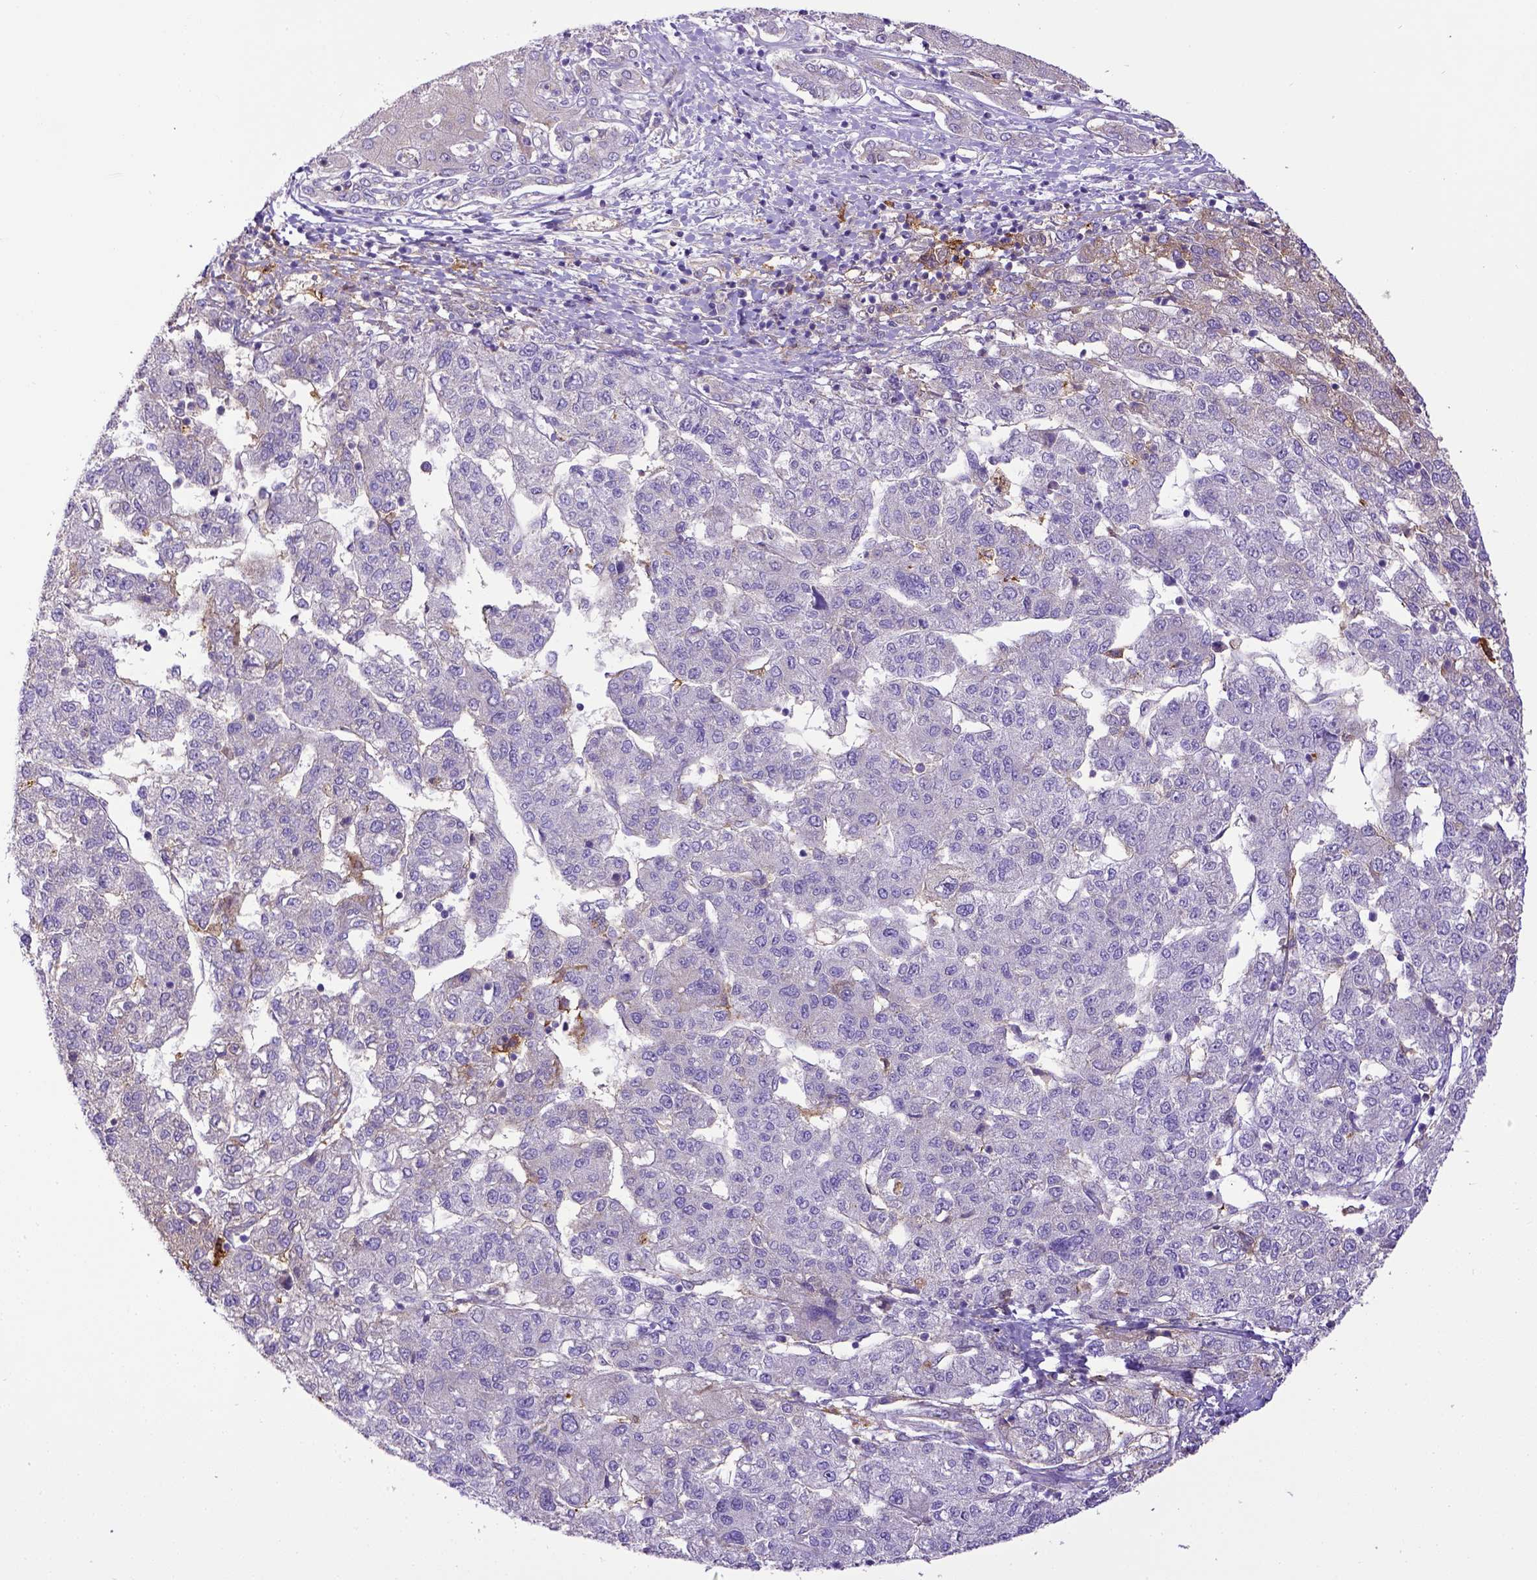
{"staining": {"intensity": "negative", "quantity": "none", "location": "none"}, "tissue": "liver cancer", "cell_type": "Tumor cells", "image_type": "cancer", "snomed": [{"axis": "morphology", "description": "Carcinoma, Hepatocellular, NOS"}, {"axis": "topography", "description": "Liver"}], "caption": "High magnification brightfield microscopy of liver cancer (hepatocellular carcinoma) stained with DAB (brown) and counterstained with hematoxylin (blue): tumor cells show no significant staining.", "gene": "CD40", "patient": {"sex": "male", "age": 56}}